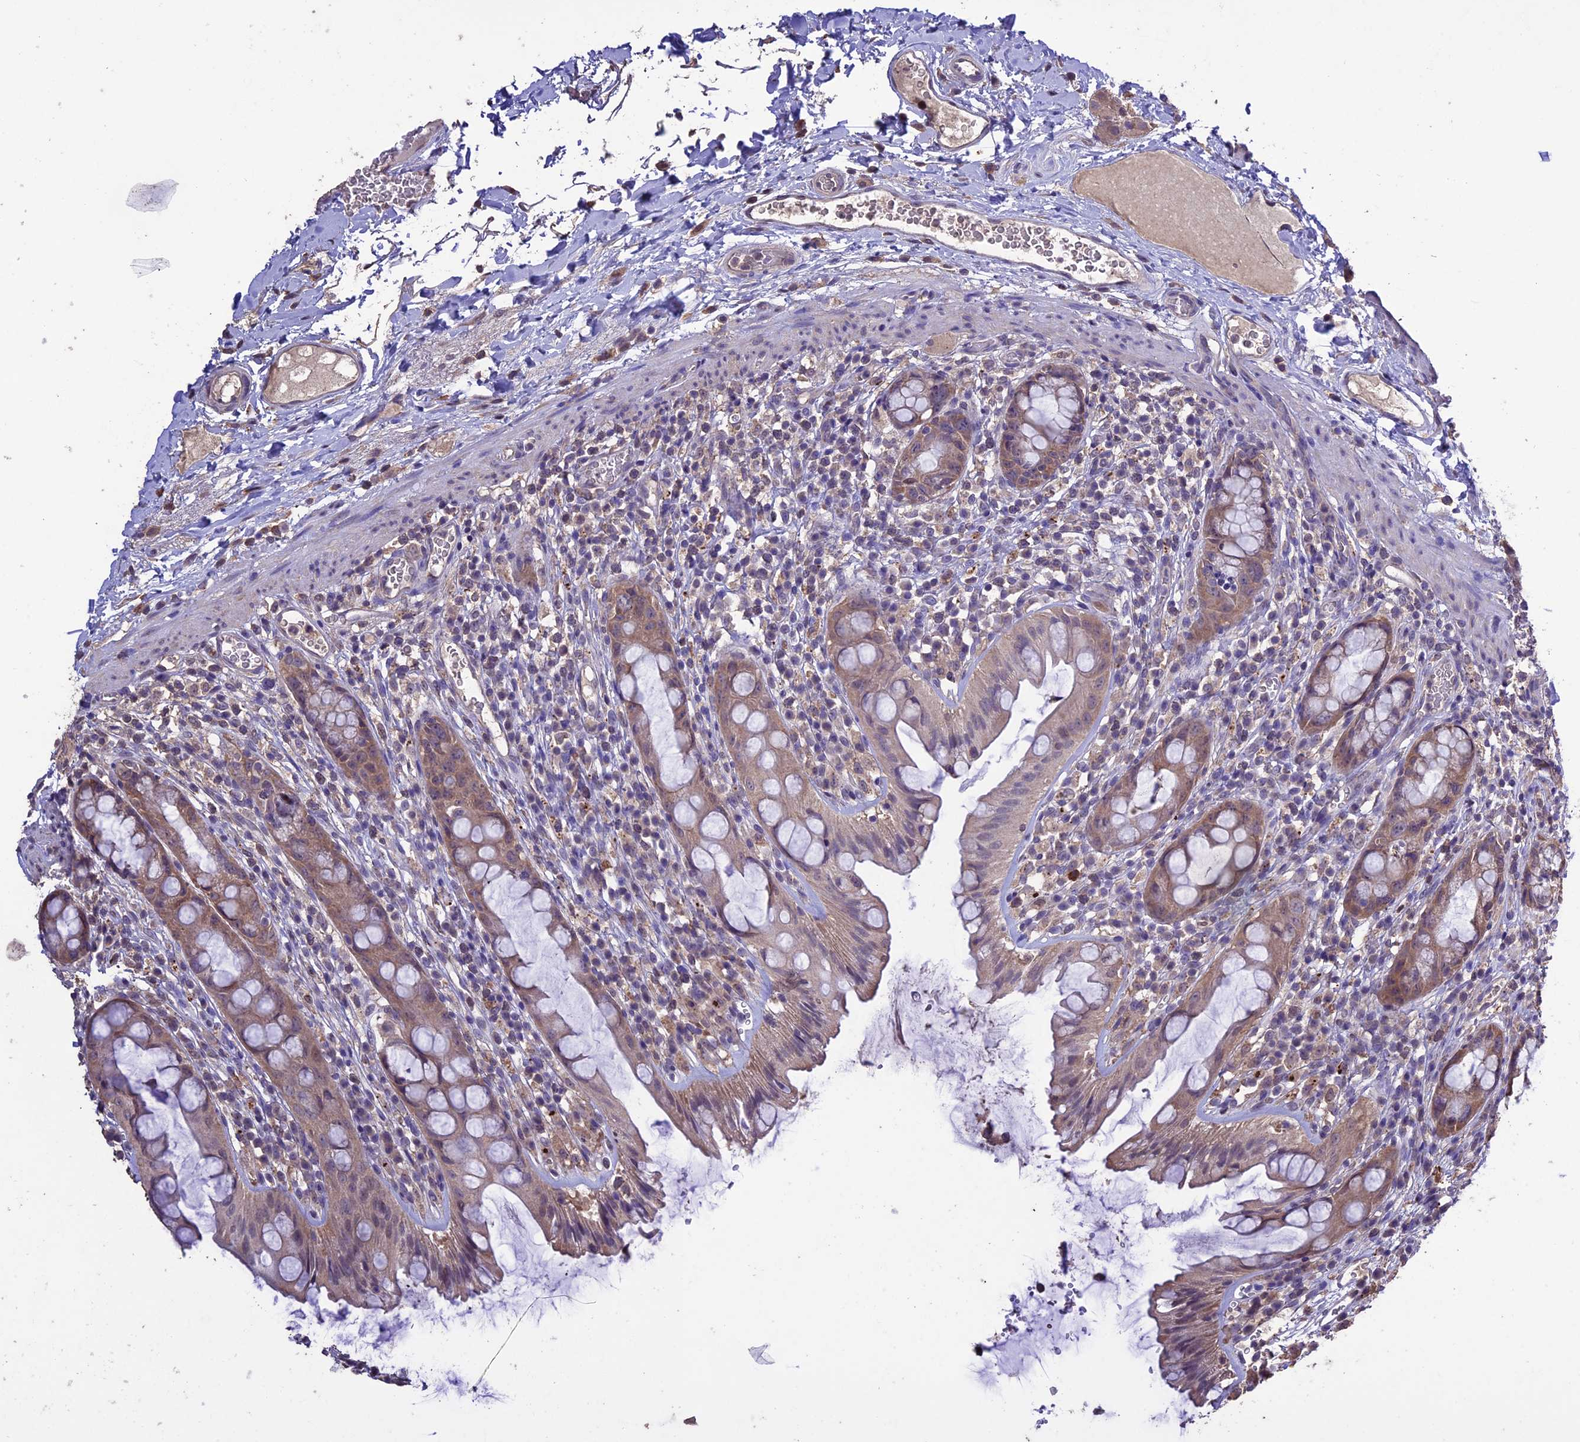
{"staining": {"intensity": "weak", "quantity": "25%-75%", "location": "cytoplasmic/membranous"}, "tissue": "rectum", "cell_type": "Glandular cells", "image_type": "normal", "snomed": [{"axis": "morphology", "description": "Normal tissue, NOS"}, {"axis": "topography", "description": "Rectum"}], "caption": "Immunohistochemistry micrograph of normal rectum stained for a protein (brown), which displays low levels of weak cytoplasmic/membranous expression in about 25%-75% of glandular cells.", "gene": "DIS3L", "patient": {"sex": "female", "age": 57}}